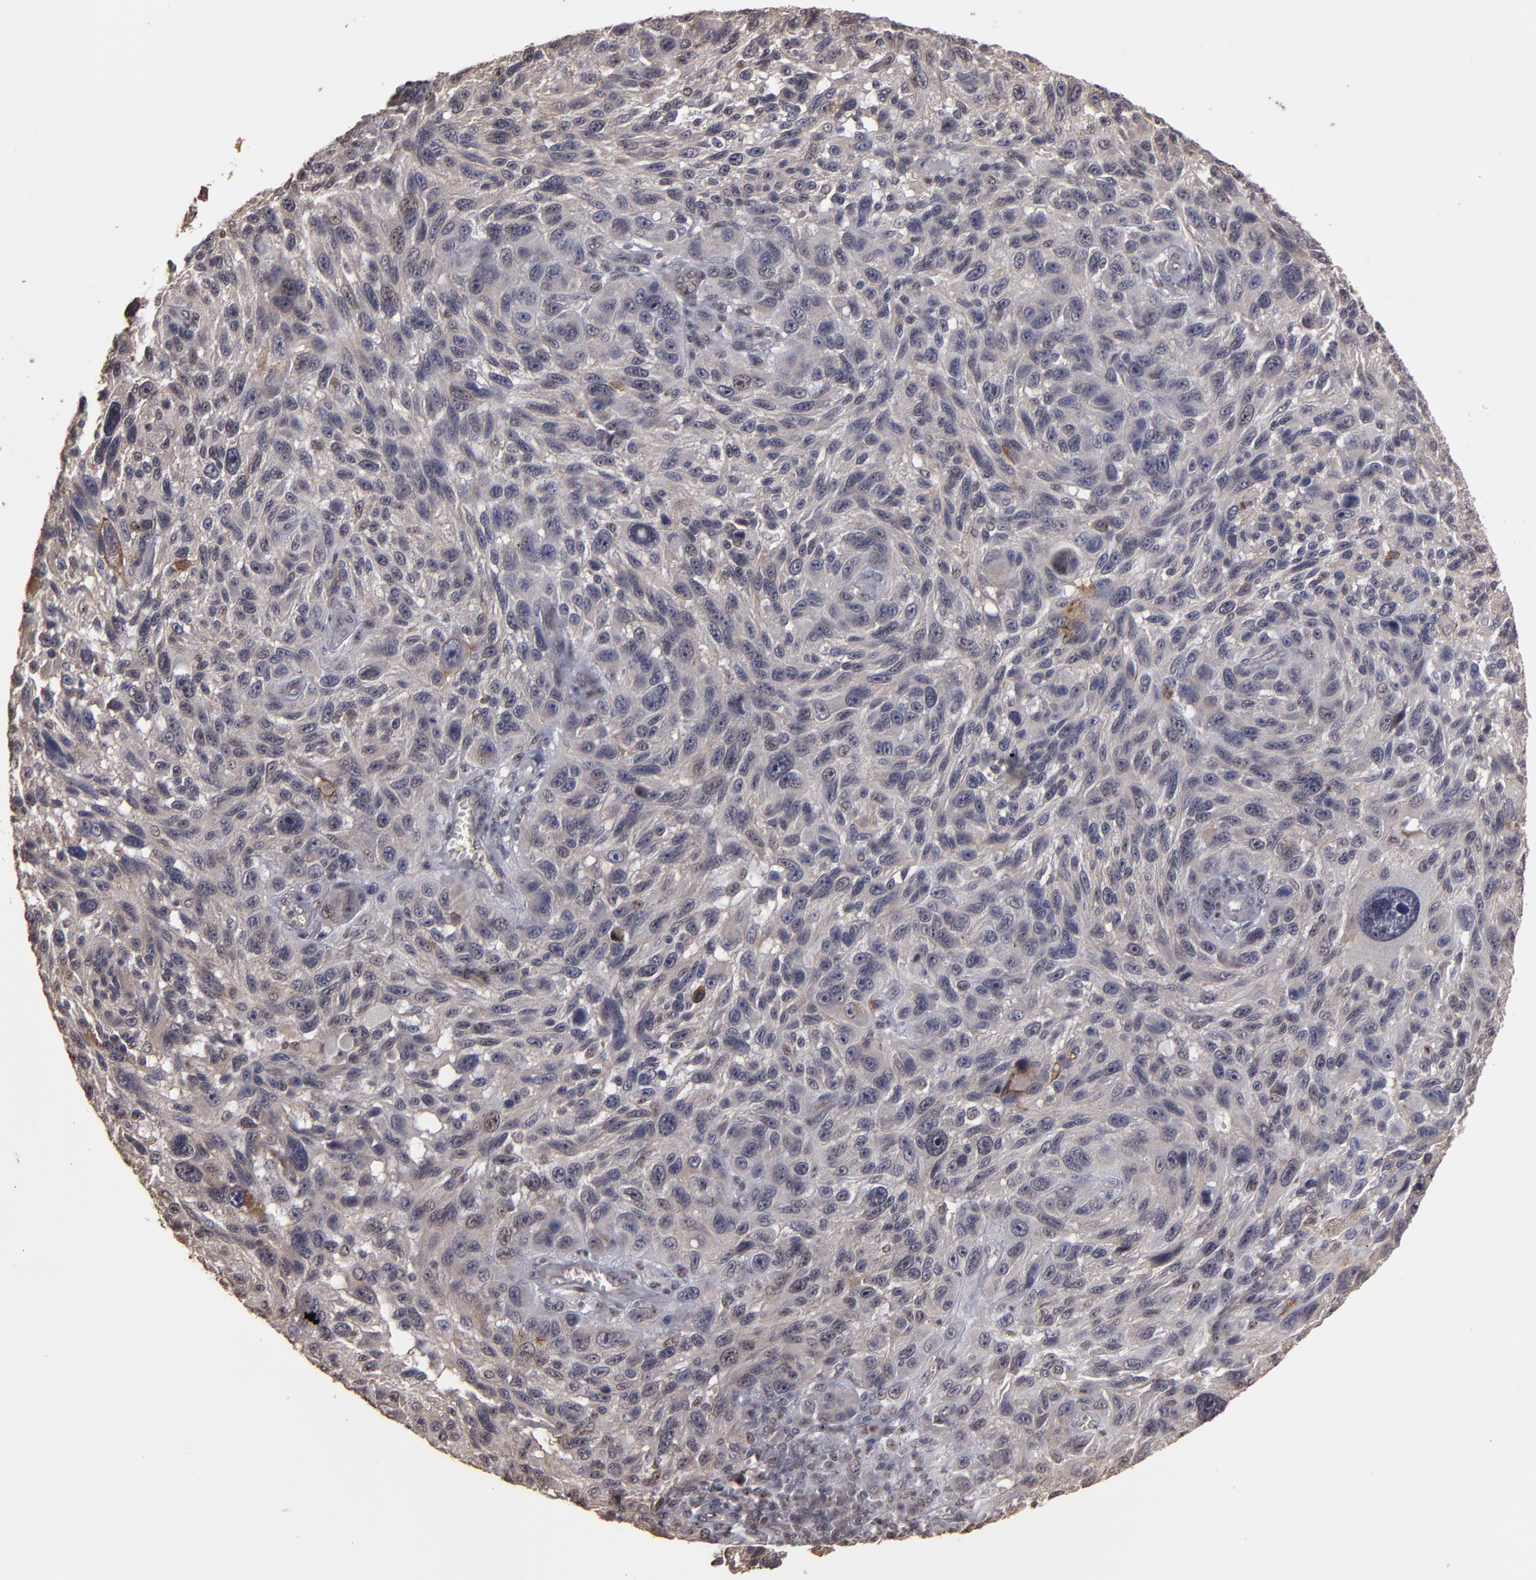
{"staining": {"intensity": "negative", "quantity": "none", "location": "none"}, "tissue": "melanoma", "cell_type": "Tumor cells", "image_type": "cancer", "snomed": [{"axis": "morphology", "description": "Malignant melanoma, NOS"}, {"axis": "topography", "description": "Skin"}], "caption": "This is an IHC micrograph of malignant melanoma. There is no expression in tumor cells.", "gene": "CD55", "patient": {"sex": "male", "age": 53}}